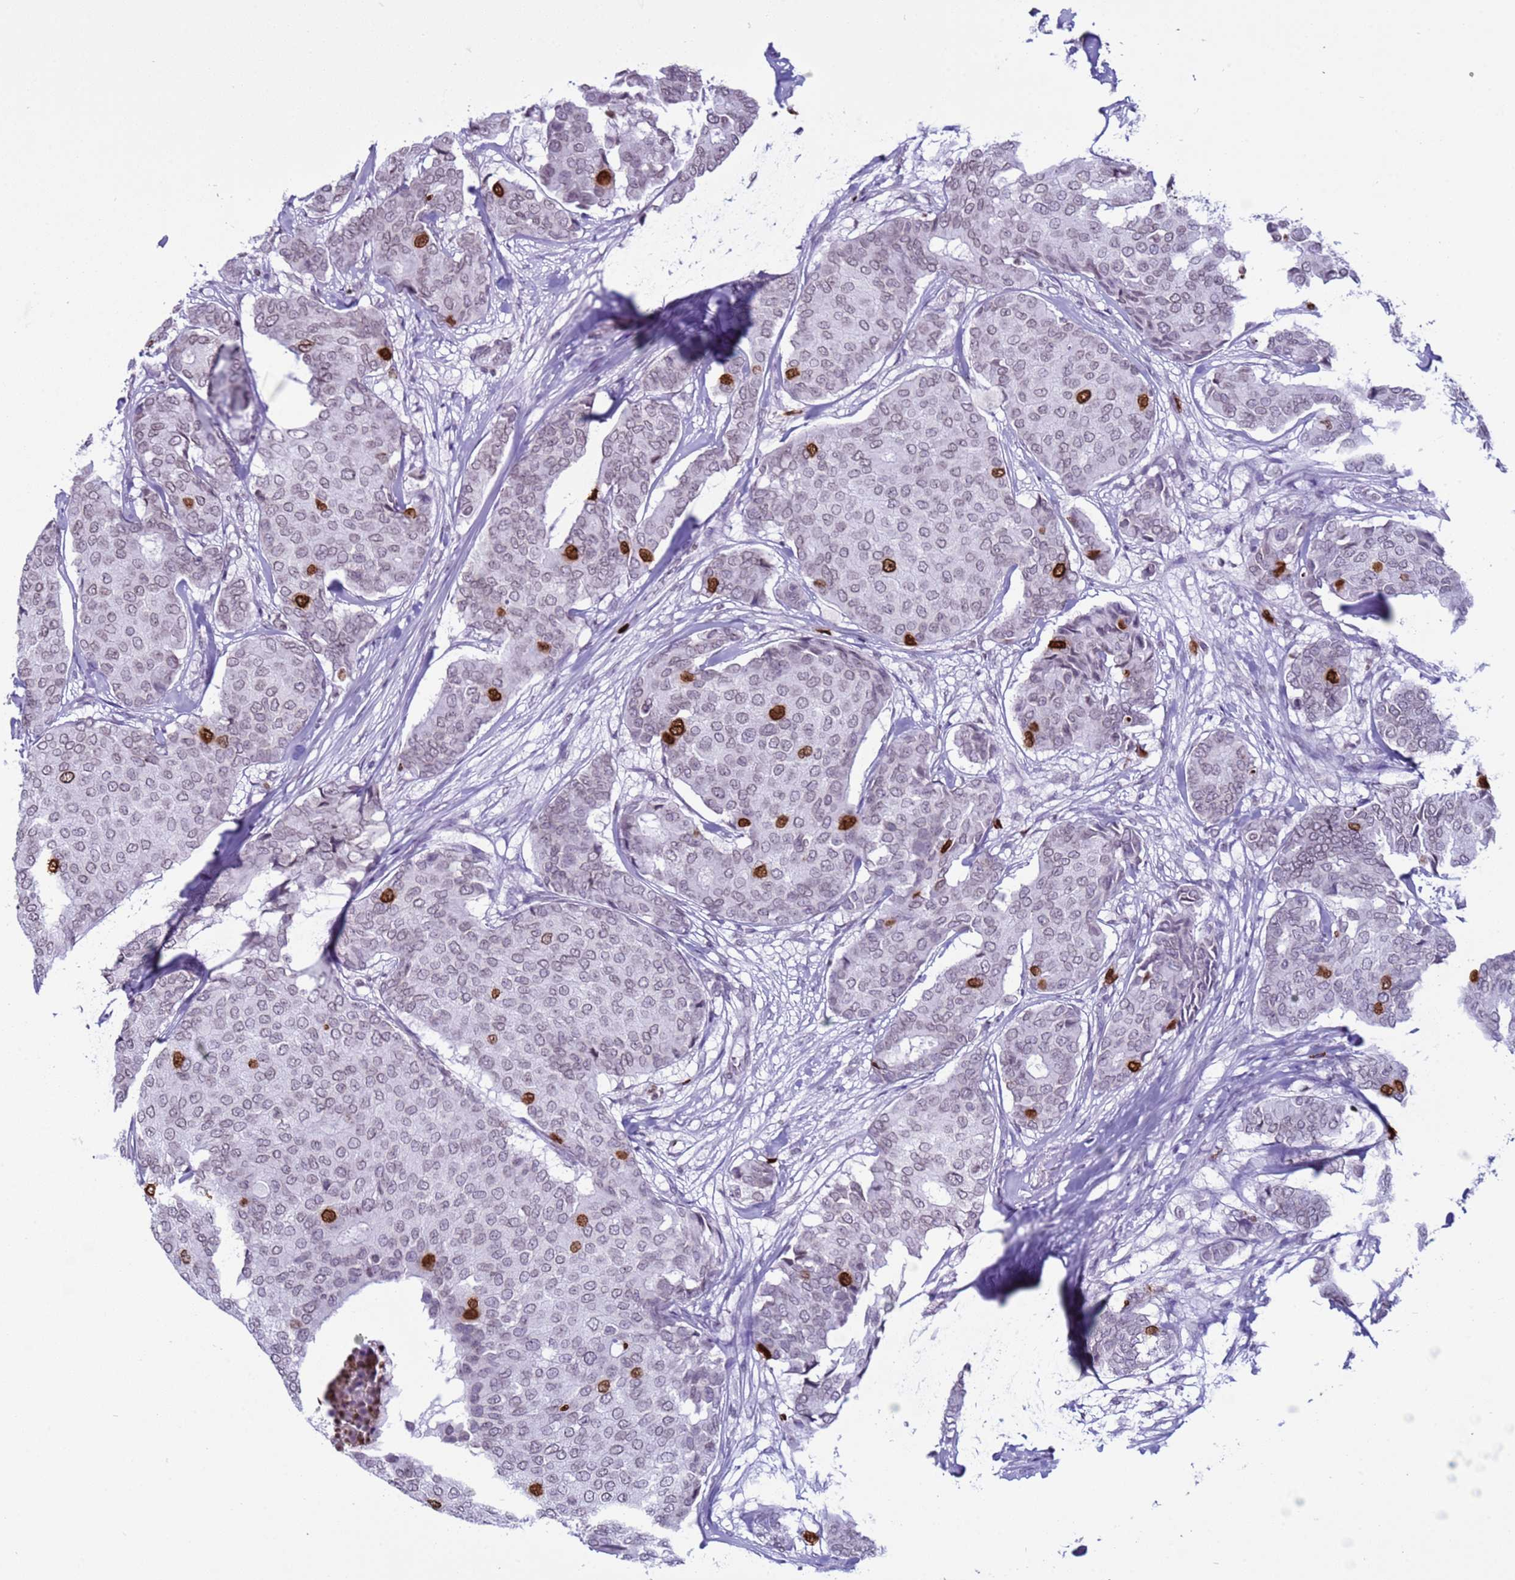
{"staining": {"intensity": "strong", "quantity": "<25%", "location": "nuclear"}, "tissue": "breast cancer", "cell_type": "Tumor cells", "image_type": "cancer", "snomed": [{"axis": "morphology", "description": "Duct carcinoma"}, {"axis": "topography", "description": "Breast"}], "caption": "High-magnification brightfield microscopy of breast cancer stained with DAB (3,3'-diaminobenzidine) (brown) and counterstained with hematoxylin (blue). tumor cells exhibit strong nuclear expression is present in about<25% of cells. (Stains: DAB in brown, nuclei in blue, Microscopy: brightfield microscopy at high magnification).", "gene": "H4C8", "patient": {"sex": "female", "age": 75}}